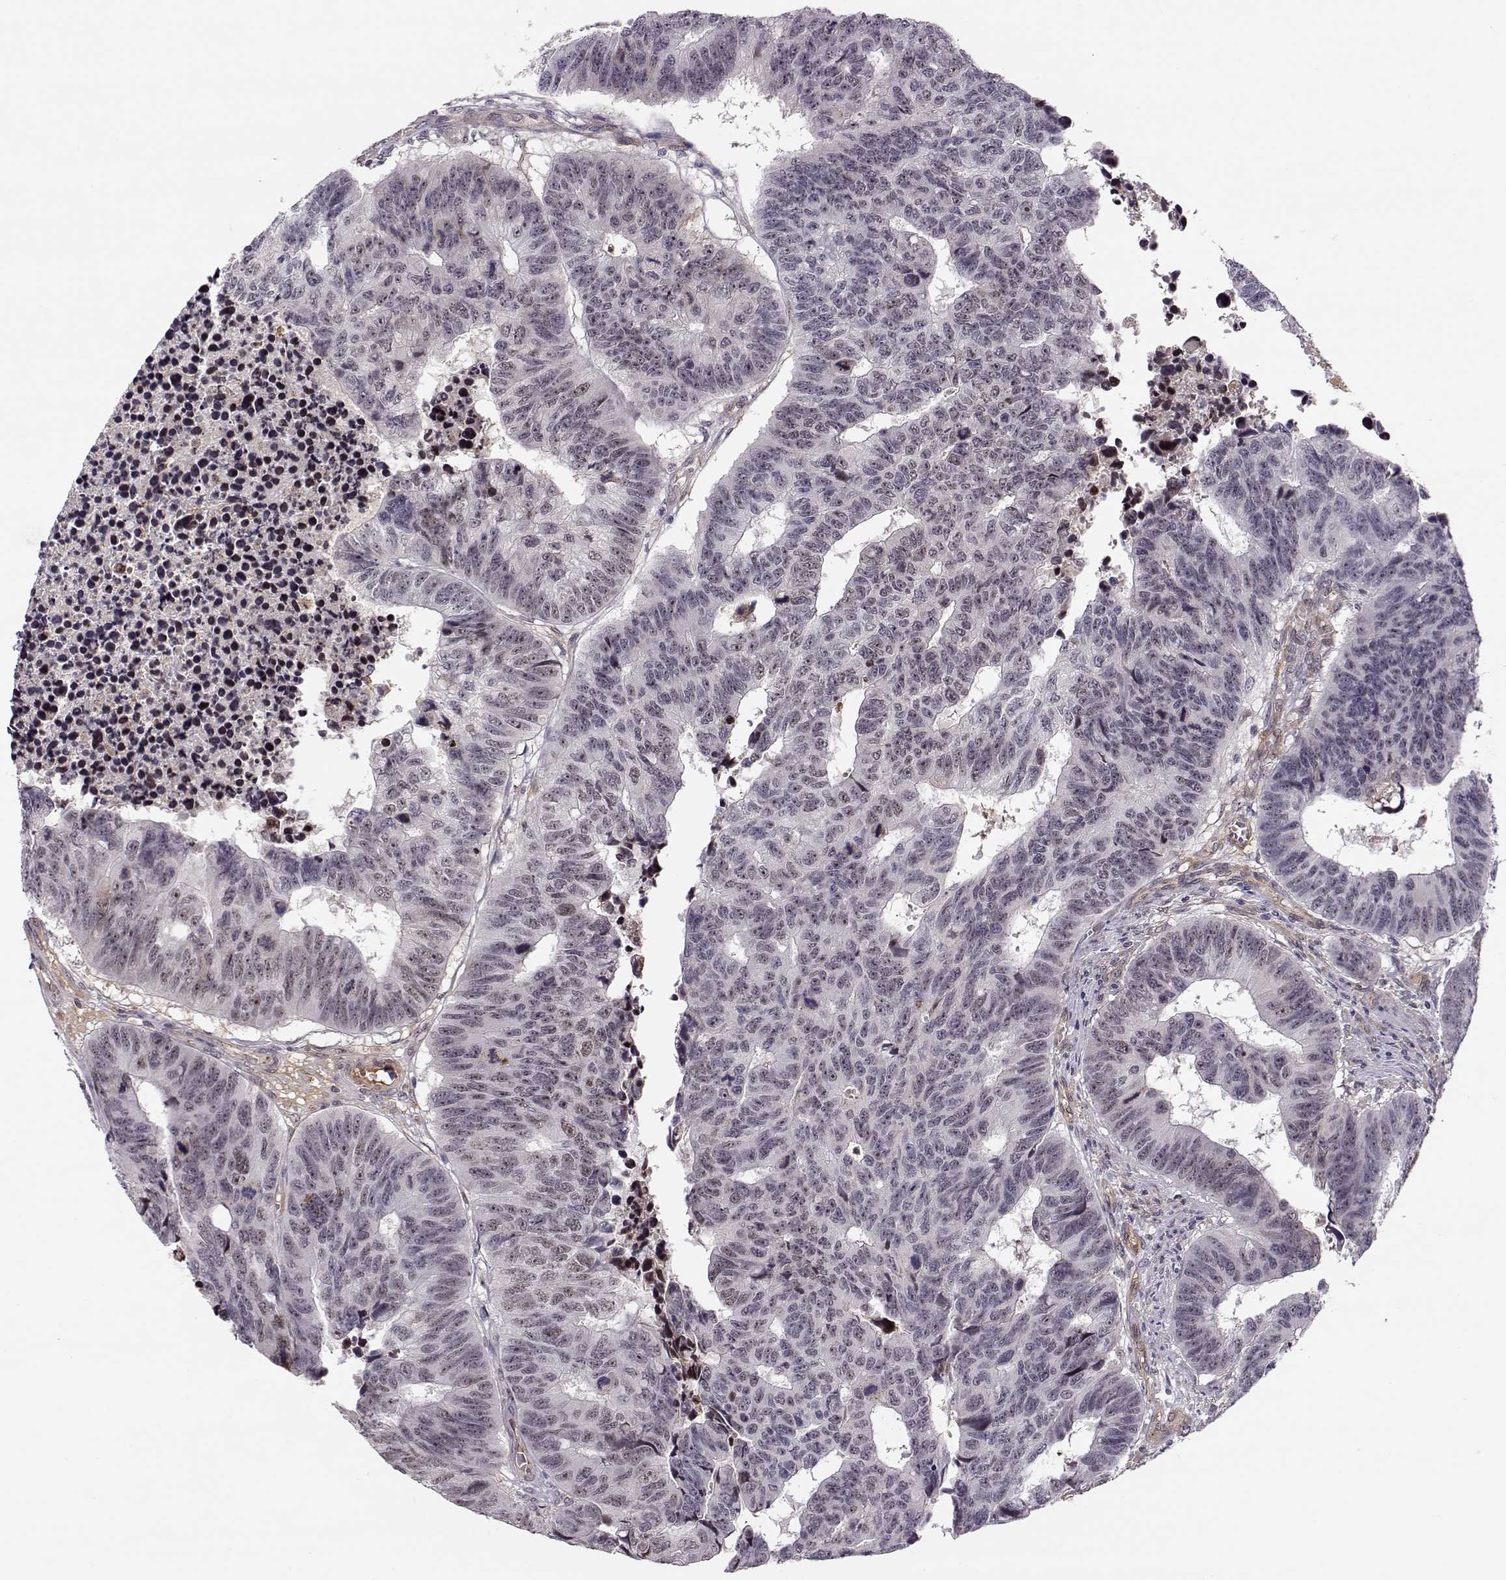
{"staining": {"intensity": "negative", "quantity": "none", "location": "none"}, "tissue": "colorectal cancer", "cell_type": "Tumor cells", "image_type": "cancer", "snomed": [{"axis": "morphology", "description": "Adenocarcinoma, NOS"}, {"axis": "topography", "description": "Rectum"}], "caption": "High power microscopy micrograph of an immunohistochemistry image of colorectal adenocarcinoma, revealing no significant positivity in tumor cells.", "gene": "CIR1", "patient": {"sex": "female", "age": 85}}